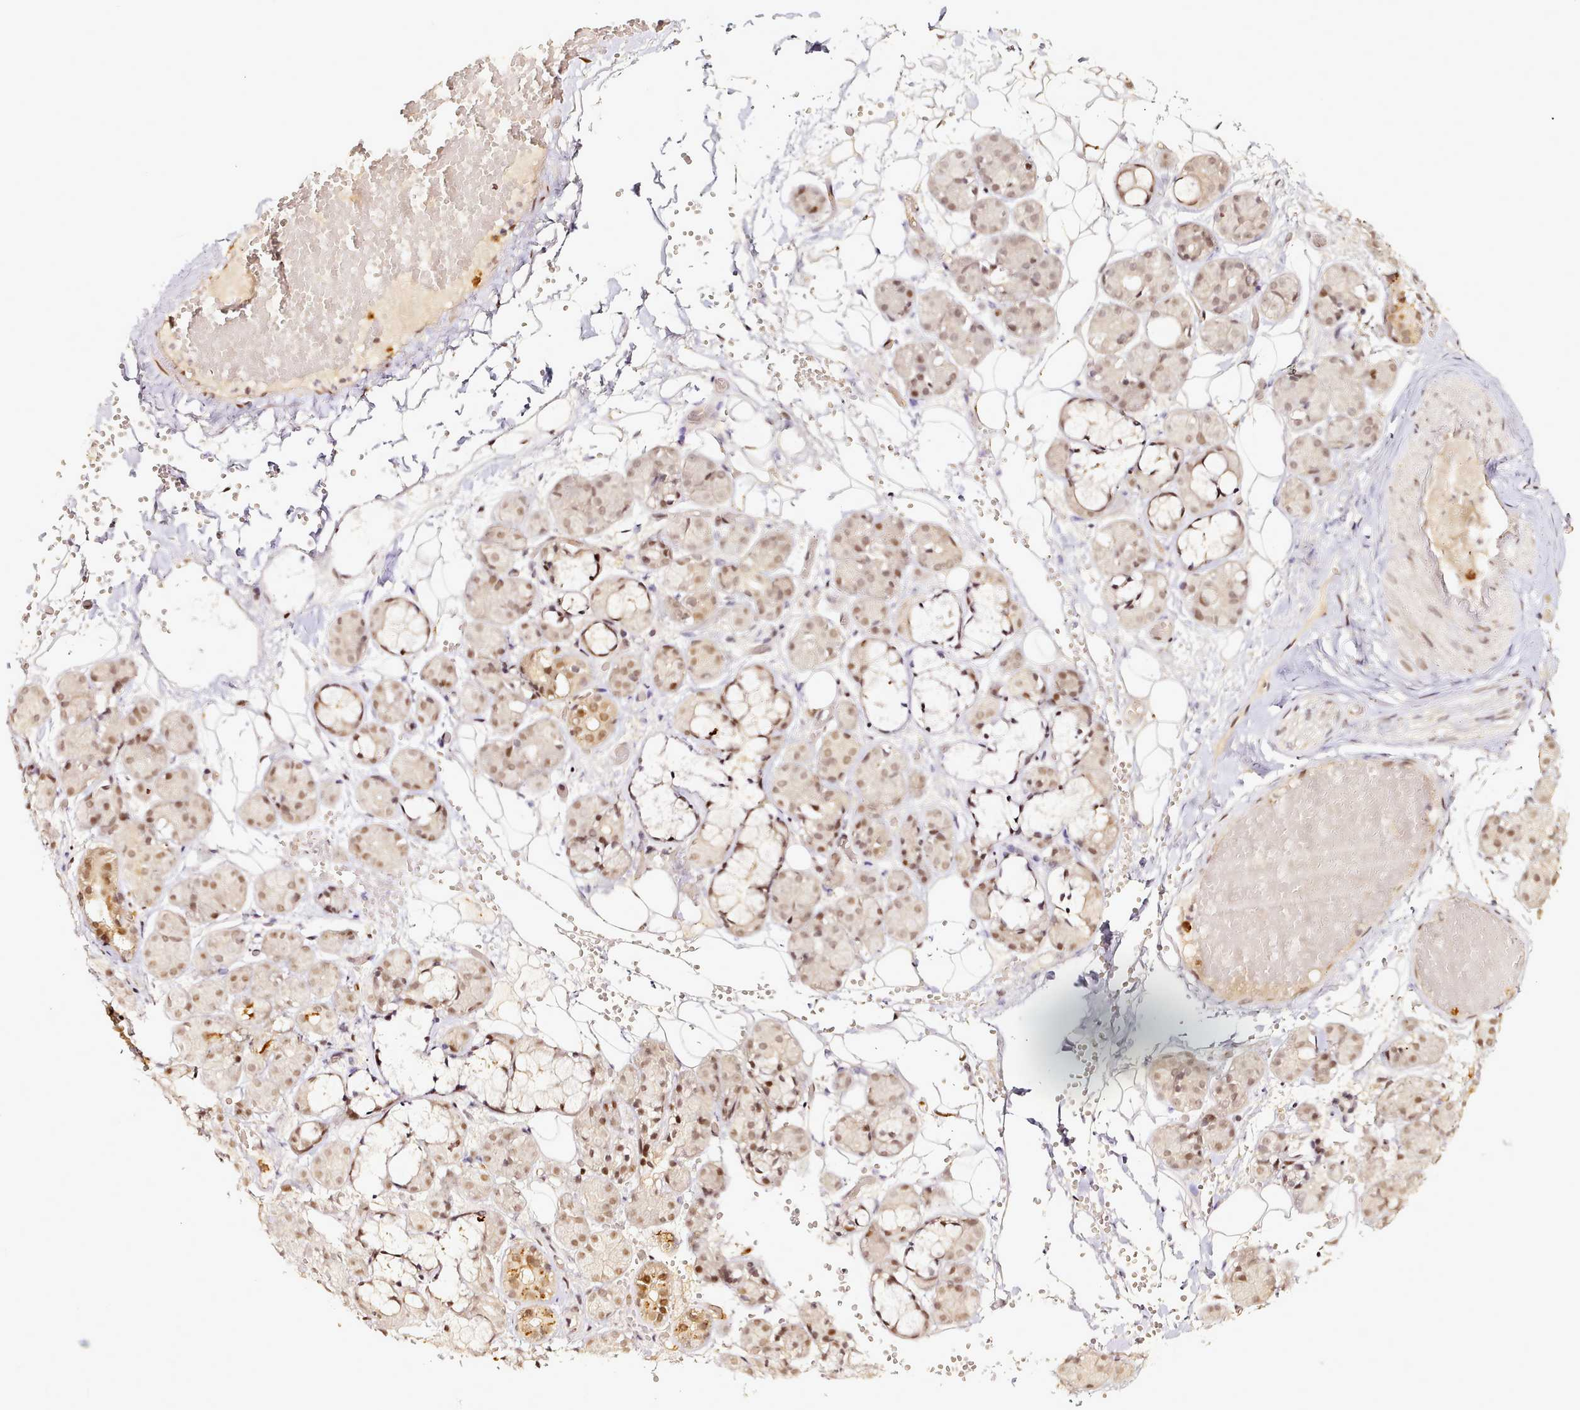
{"staining": {"intensity": "moderate", "quantity": ">75%", "location": "nuclear"}, "tissue": "salivary gland", "cell_type": "Glandular cells", "image_type": "normal", "snomed": [{"axis": "morphology", "description": "Normal tissue, NOS"}, {"axis": "topography", "description": "Salivary gland"}], "caption": "IHC of benign salivary gland displays medium levels of moderate nuclear staining in about >75% of glandular cells.", "gene": "SYT15B", "patient": {"sex": "male", "age": 63}}